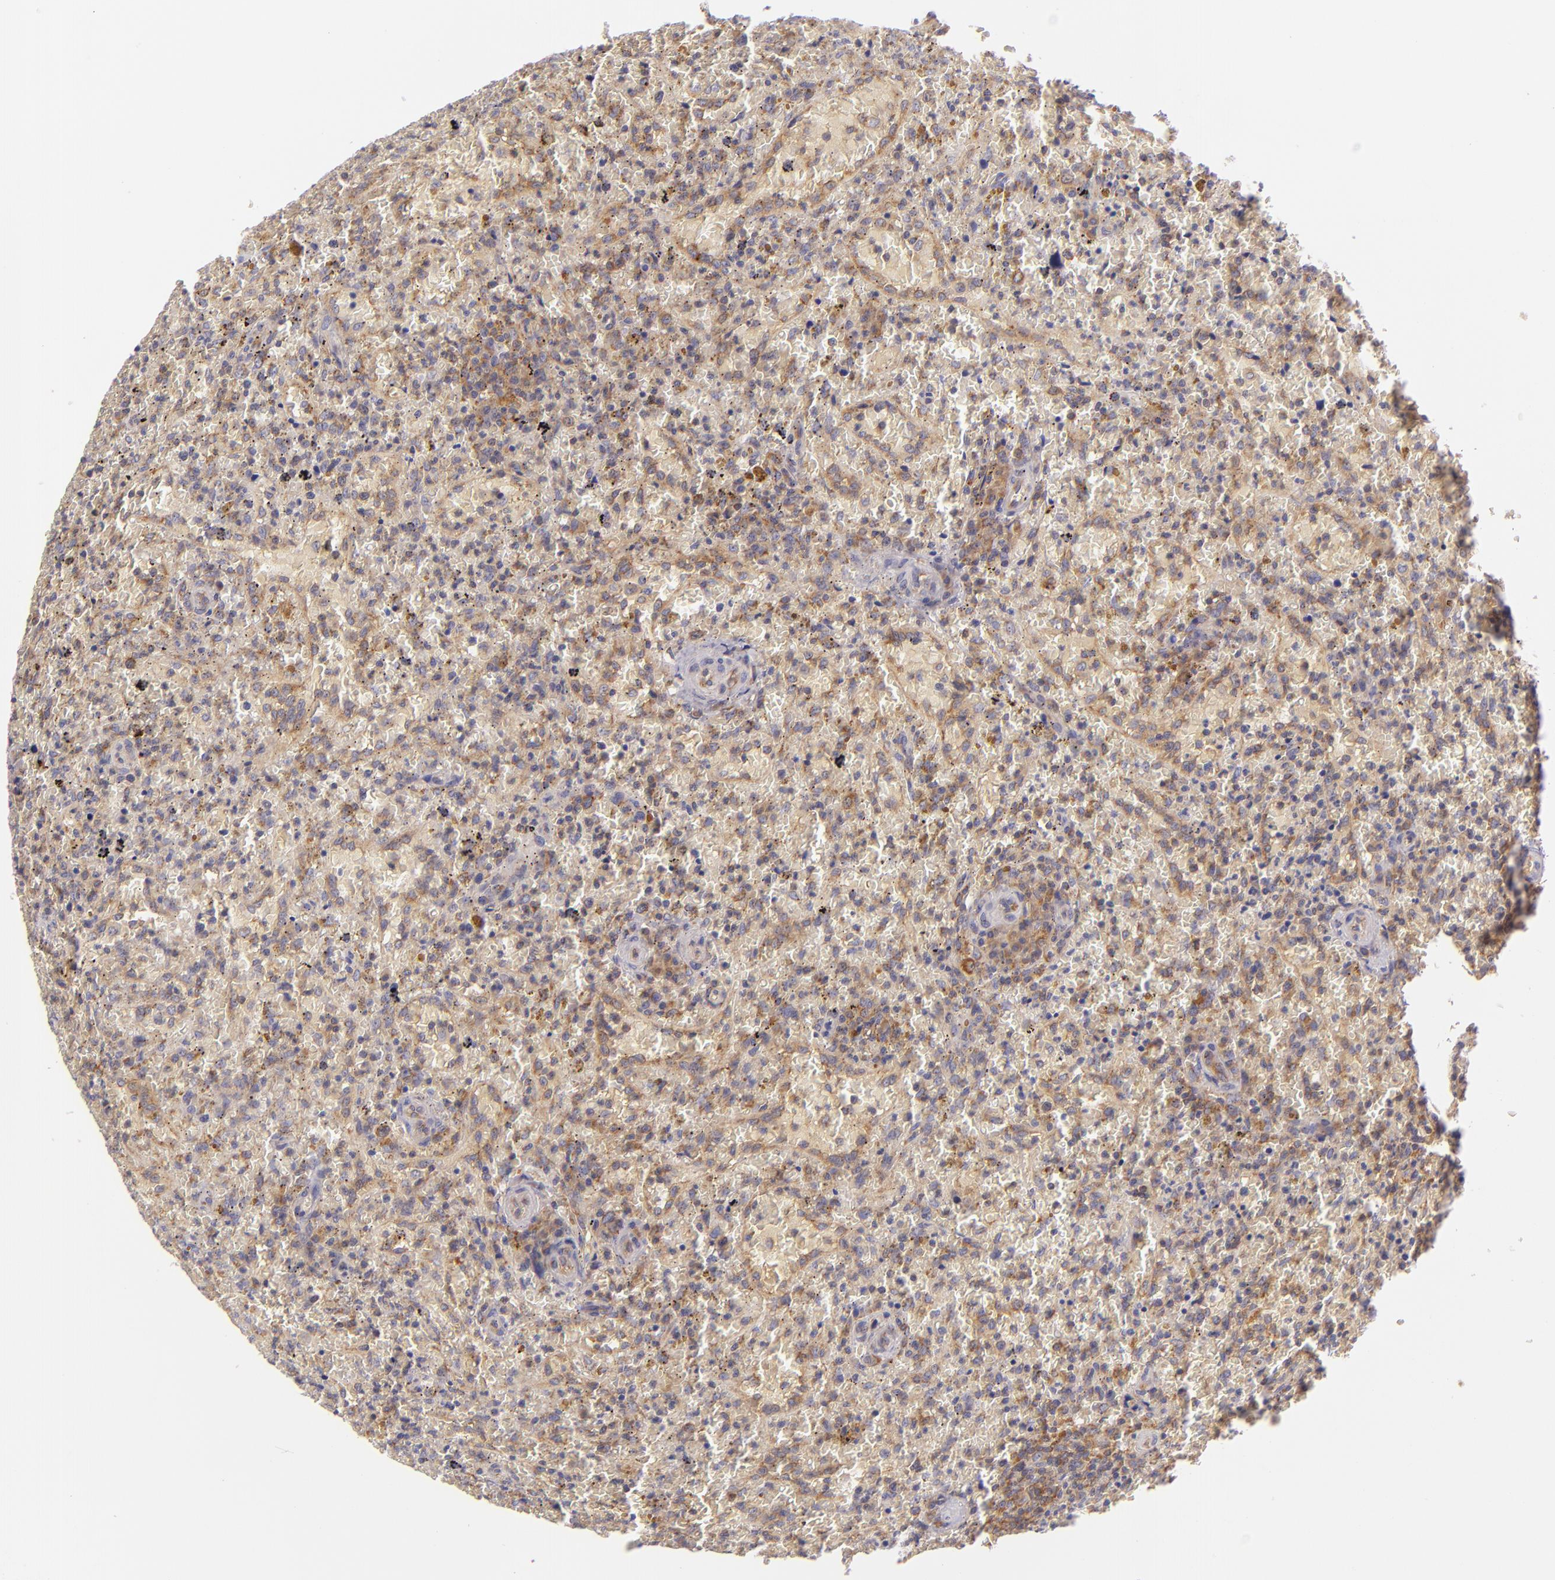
{"staining": {"intensity": "moderate", "quantity": "25%-75%", "location": "cytoplasmic/membranous"}, "tissue": "lymphoma", "cell_type": "Tumor cells", "image_type": "cancer", "snomed": [{"axis": "morphology", "description": "Malignant lymphoma, non-Hodgkin's type, High grade"}, {"axis": "topography", "description": "Spleen"}, {"axis": "topography", "description": "Lymph node"}], "caption": "Immunohistochemistry (IHC) of high-grade malignant lymphoma, non-Hodgkin's type exhibits medium levels of moderate cytoplasmic/membranous staining in approximately 25%-75% of tumor cells.", "gene": "UPF3B", "patient": {"sex": "female", "age": 70}}